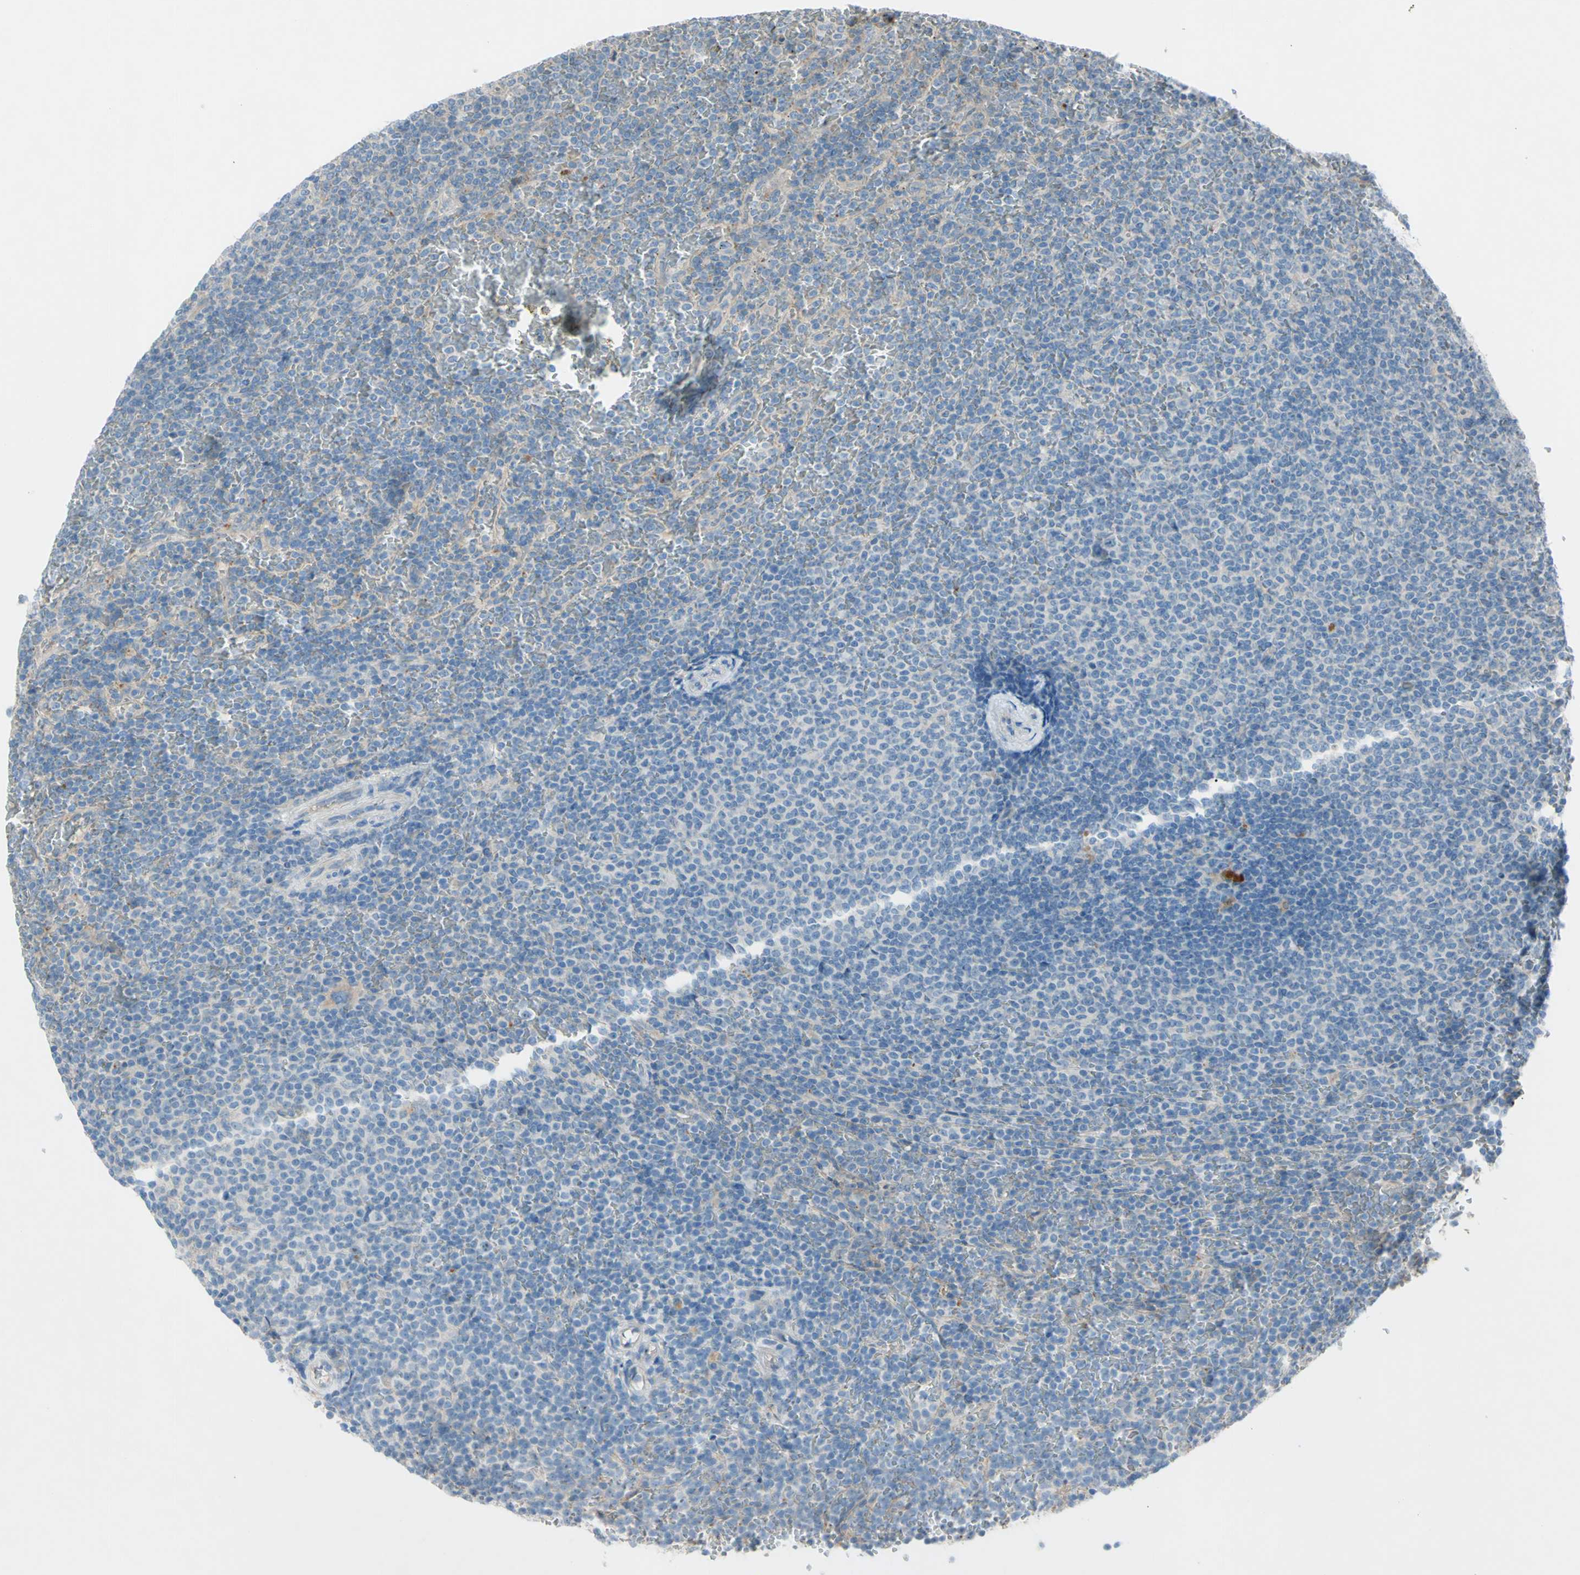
{"staining": {"intensity": "negative", "quantity": "none", "location": "none"}, "tissue": "lymphoma", "cell_type": "Tumor cells", "image_type": "cancer", "snomed": [{"axis": "morphology", "description": "Malignant lymphoma, non-Hodgkin's type, Low grade"}, {"axis": "topography", "description": "Spleen"}], "caption": "Tumor cells show no significant expression in malignant lymphoma, non-Hodgkin's type (low-grade).", "gene": "ATRN", "patient": {"sex": "female", "age": 77}}